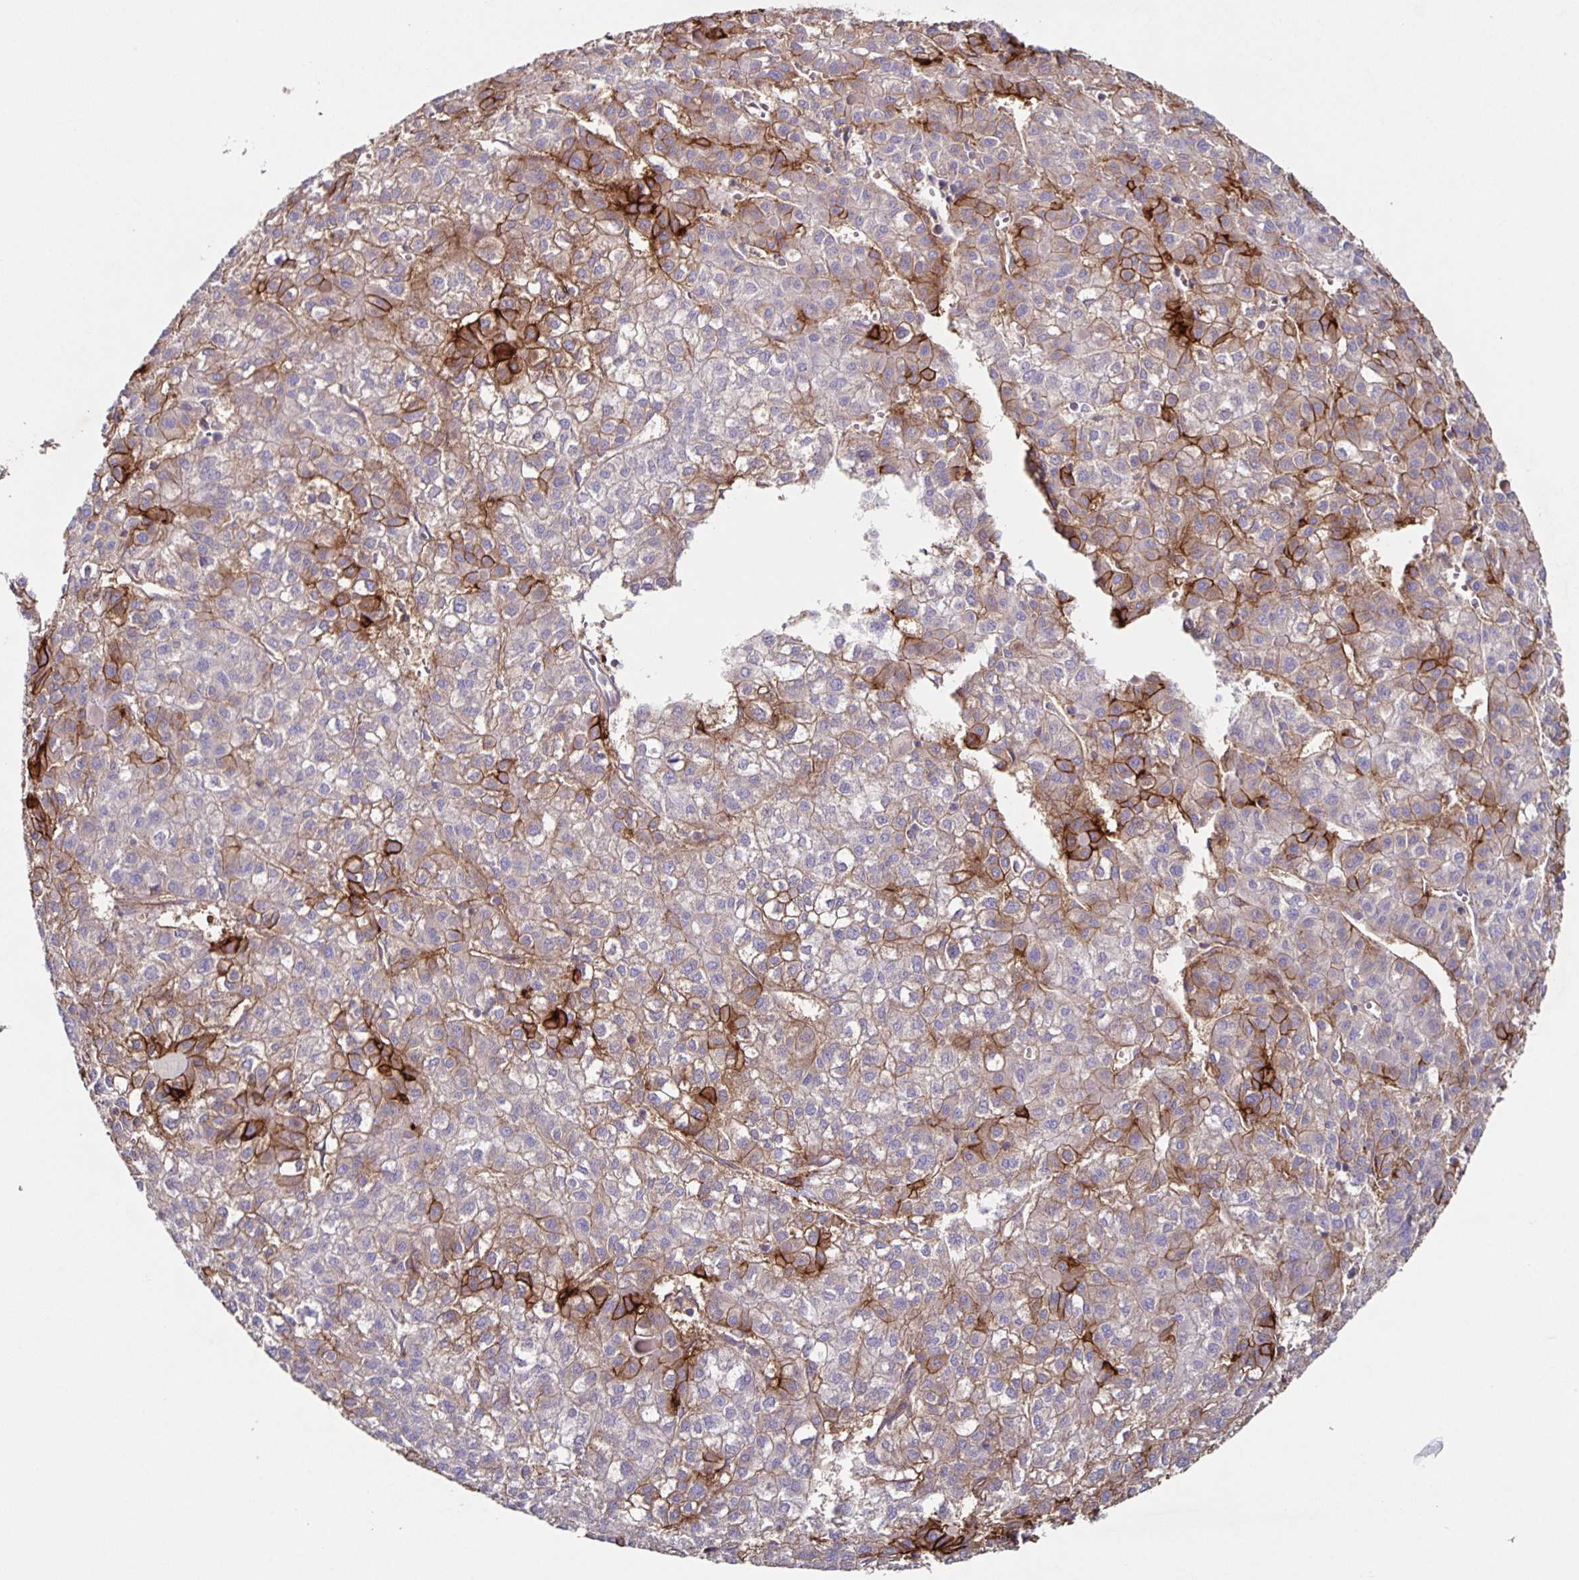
{"staining": {"intensity": "strong", "quantity": "25%-75%", "location": "cytoplasmic/membranous"}, "tissue": "liver cancer", "cell_type": "Tumor cells", "image_type": "cancer", "snomed": [{"axis": "morphology", "description": "Carcinoma, Hepatocellular, NOS"}, {"axis": "topography", "description": "Liver"}], "caption": "IHC micrograph of neoplastic tissue: liver cancer (hepatocellular carcinoma) stained using immunohistochemistry (IHC) exhibits high levels of strong protein expression localized specifically in the cytoplasmic/membranous of tumor cells, appearing as a cytoplasmic/membranous brown color.", "gene": "ITGA2", "patient": {"sex": "female", "age": 43}}